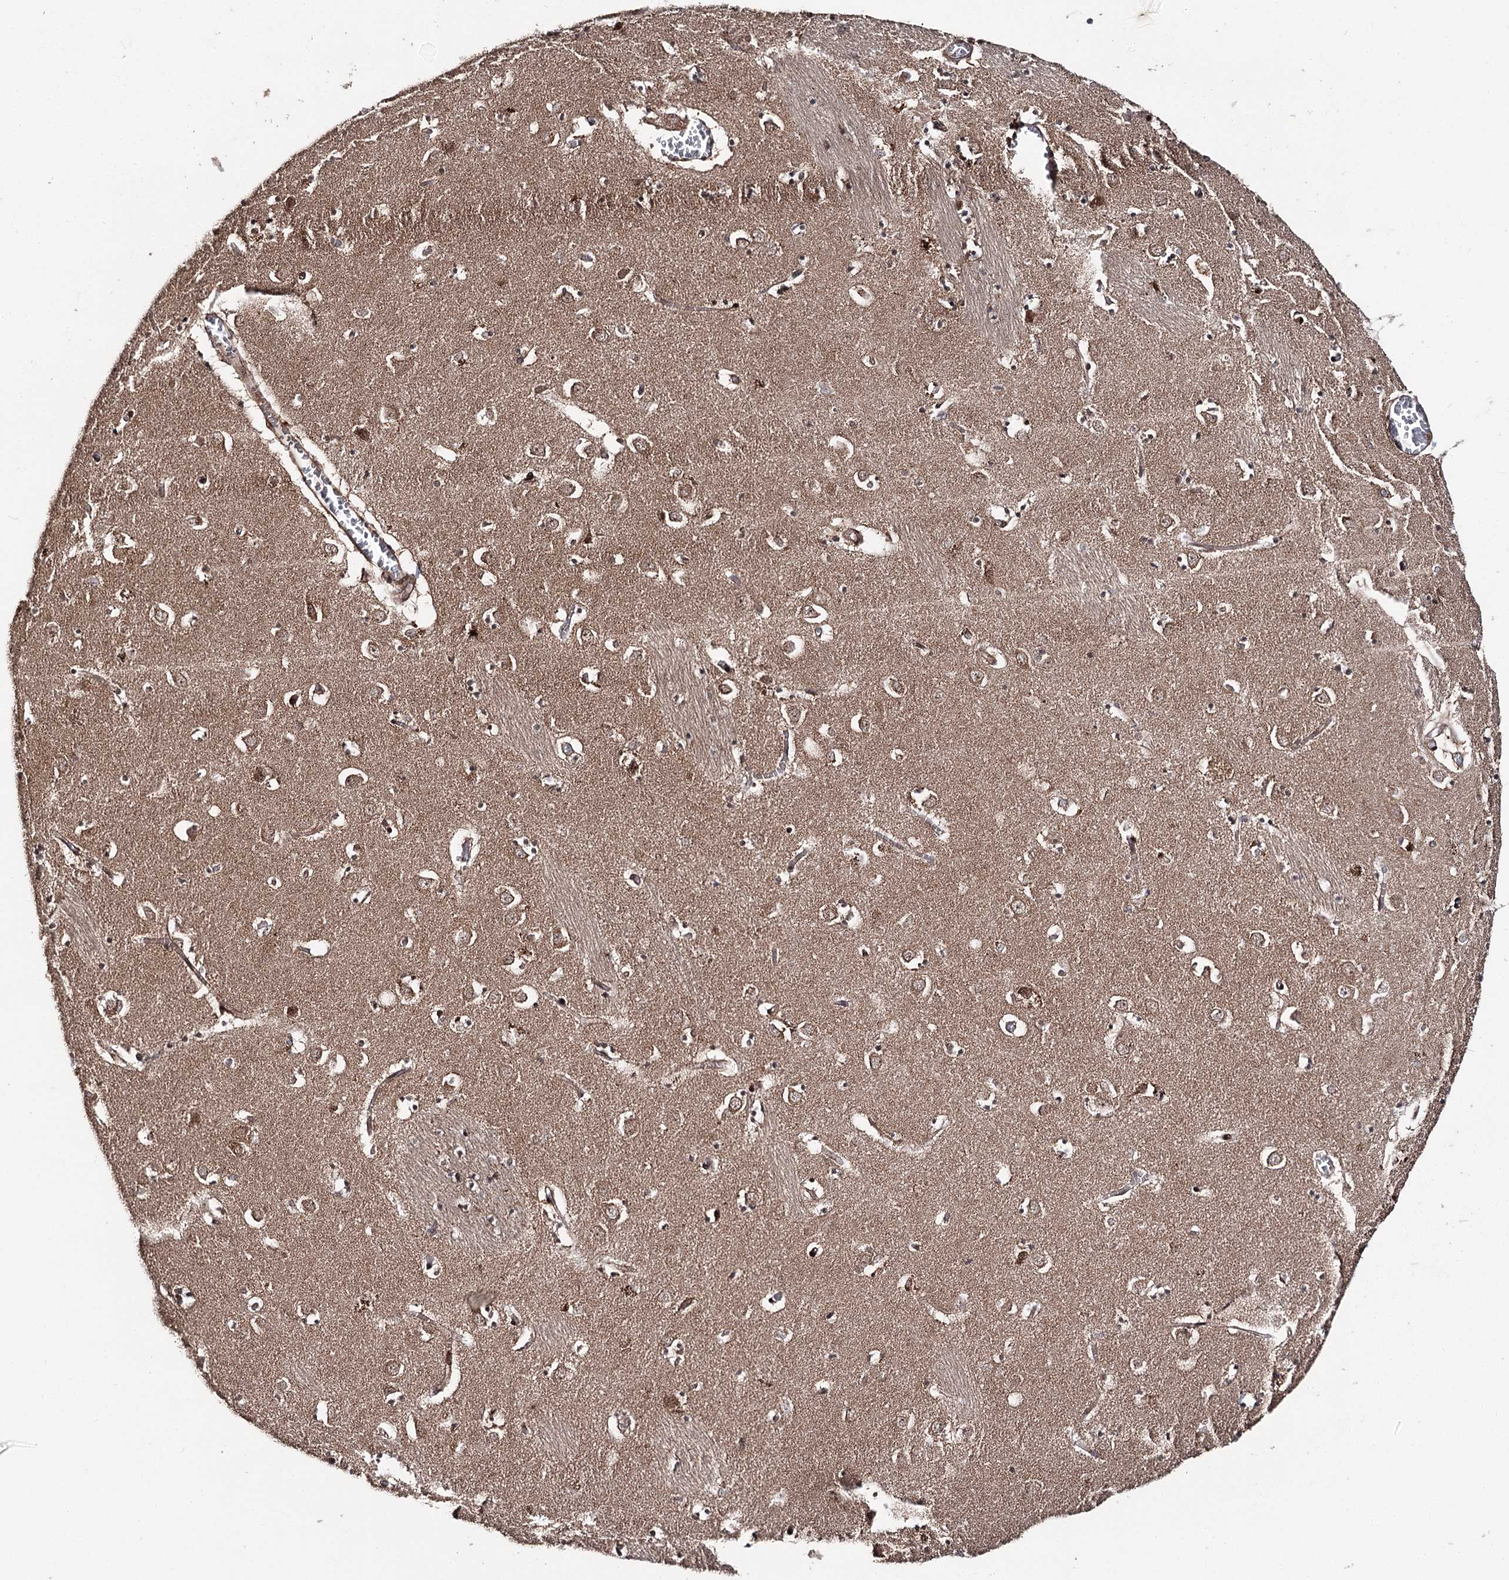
{"staining": {"intensity": "strong", "quantity": "25%-75%", "location": "cytoplasmic/membranous,nuclear"}, "tissue": "caudate", "cell_type": "Glial cells", "image_type": "normal", "snomed": [{"axis": "morphology", "description": "Normal tissue, NOS"}, {"axis": "topography", "description": "Lateral ventricle wall"}], "caption": "The micrograph exhibits immunohistochemical staining of normal caudate. There is strong cytoplasmic/membranous,nuclear positivity is appreciated in approximately 25%-75% of glial cells.", "gene": "FAM53B", "patient": {"sex": "male", "age": 70}}